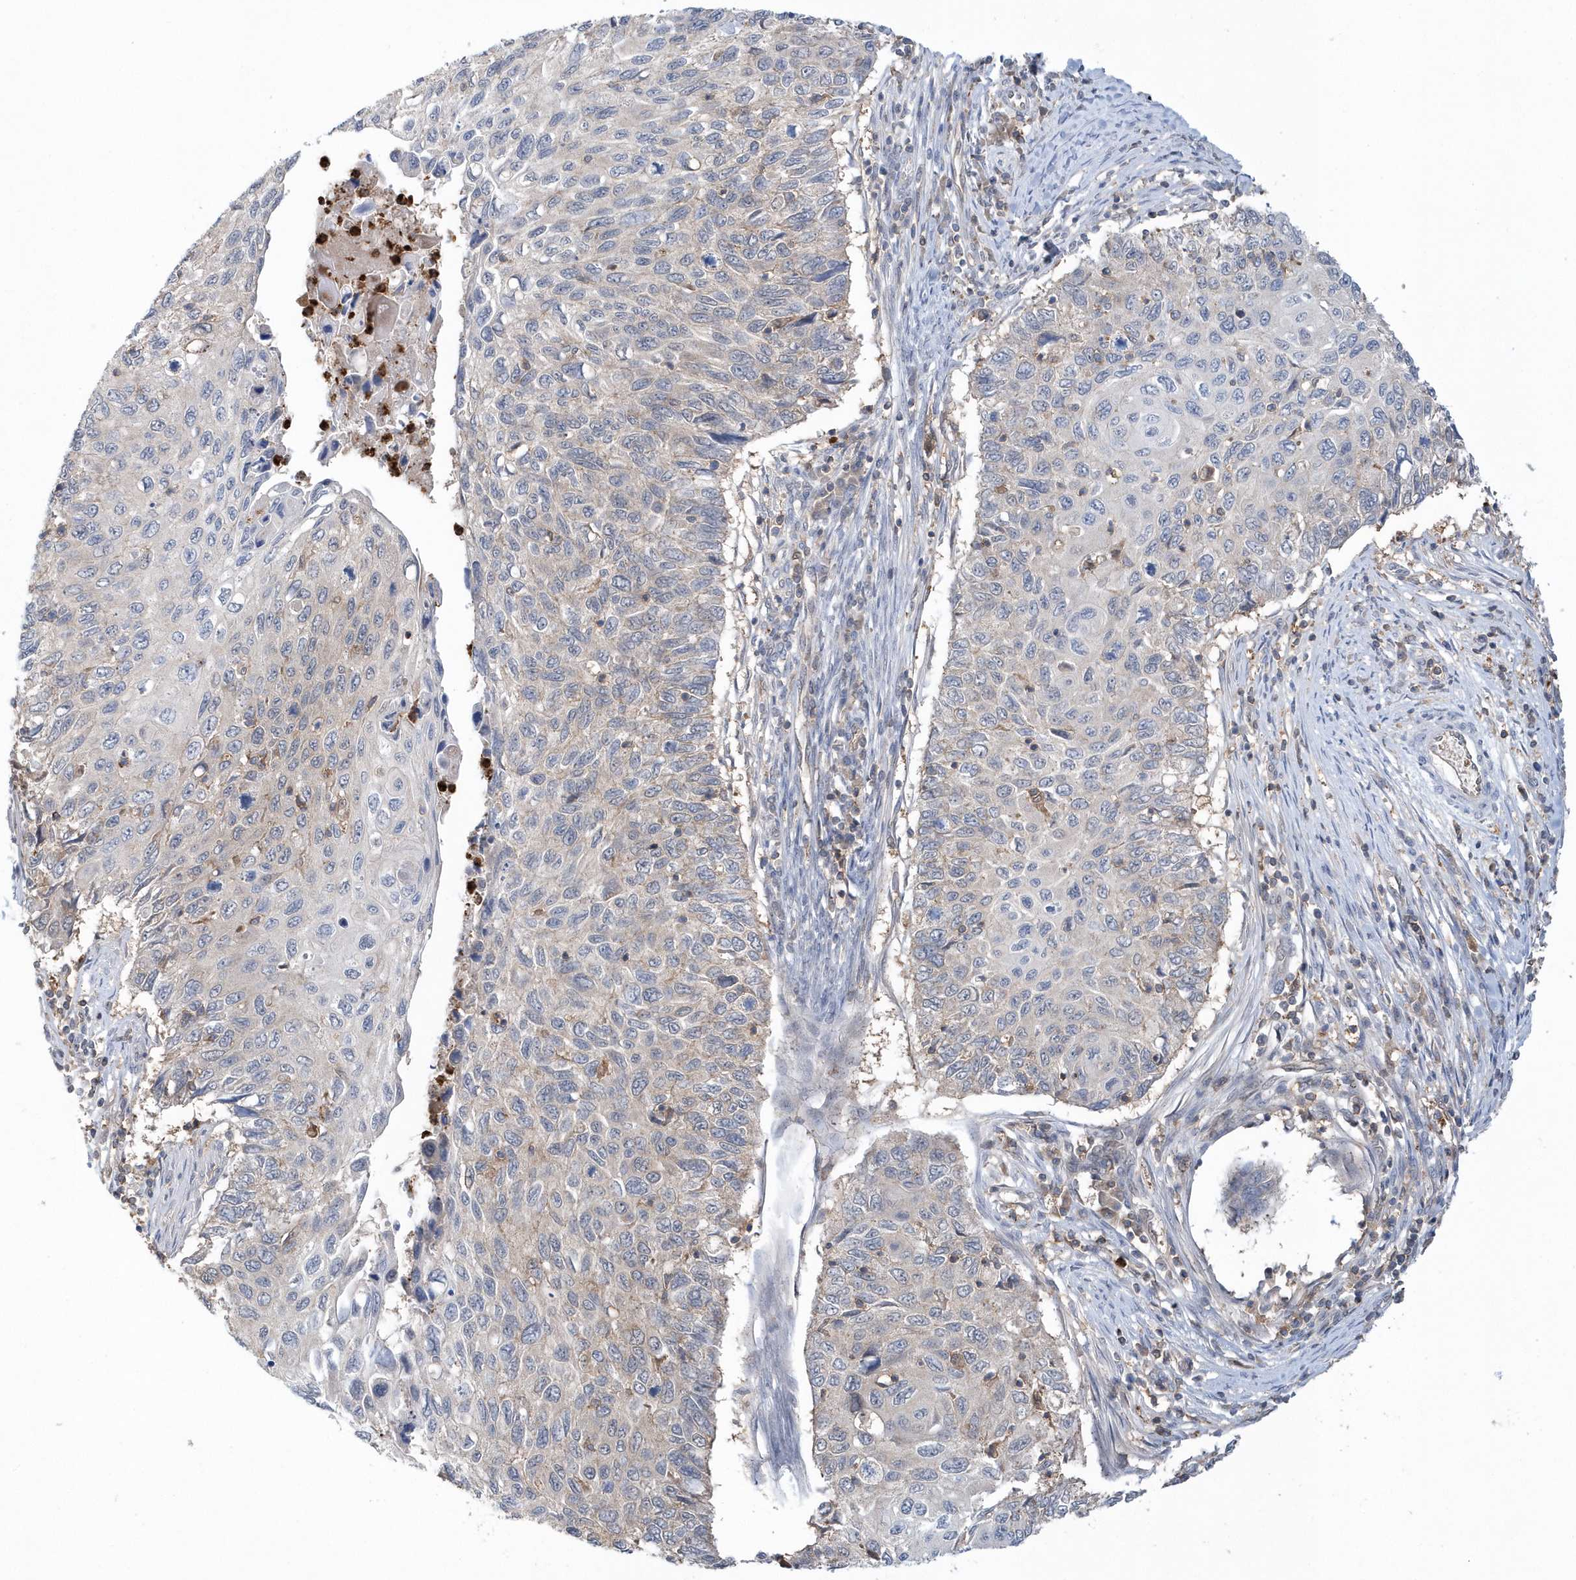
{"staining": {"intensity": "negative", "quantity": "none", "location": "none"}, "tissue": "cervical cancer", "cell_type": "Tumor cells", "image_type": "cancer", "snomed": [{"axis": "morphology", "description": "Squamous cell carcinoma, NOS"}, {"axis": "topography", "description": "Cervix"}], "caption": "Immunohistochemistry (IHC) of human cervical cancer (squamous cell carcinoma) demonstrates no positivity in tumor cells. (Brightfield microscopy of DAB IHC at high magnification).", "gene": "RNF7", "patient": {"sex": "female", "age": 70}}